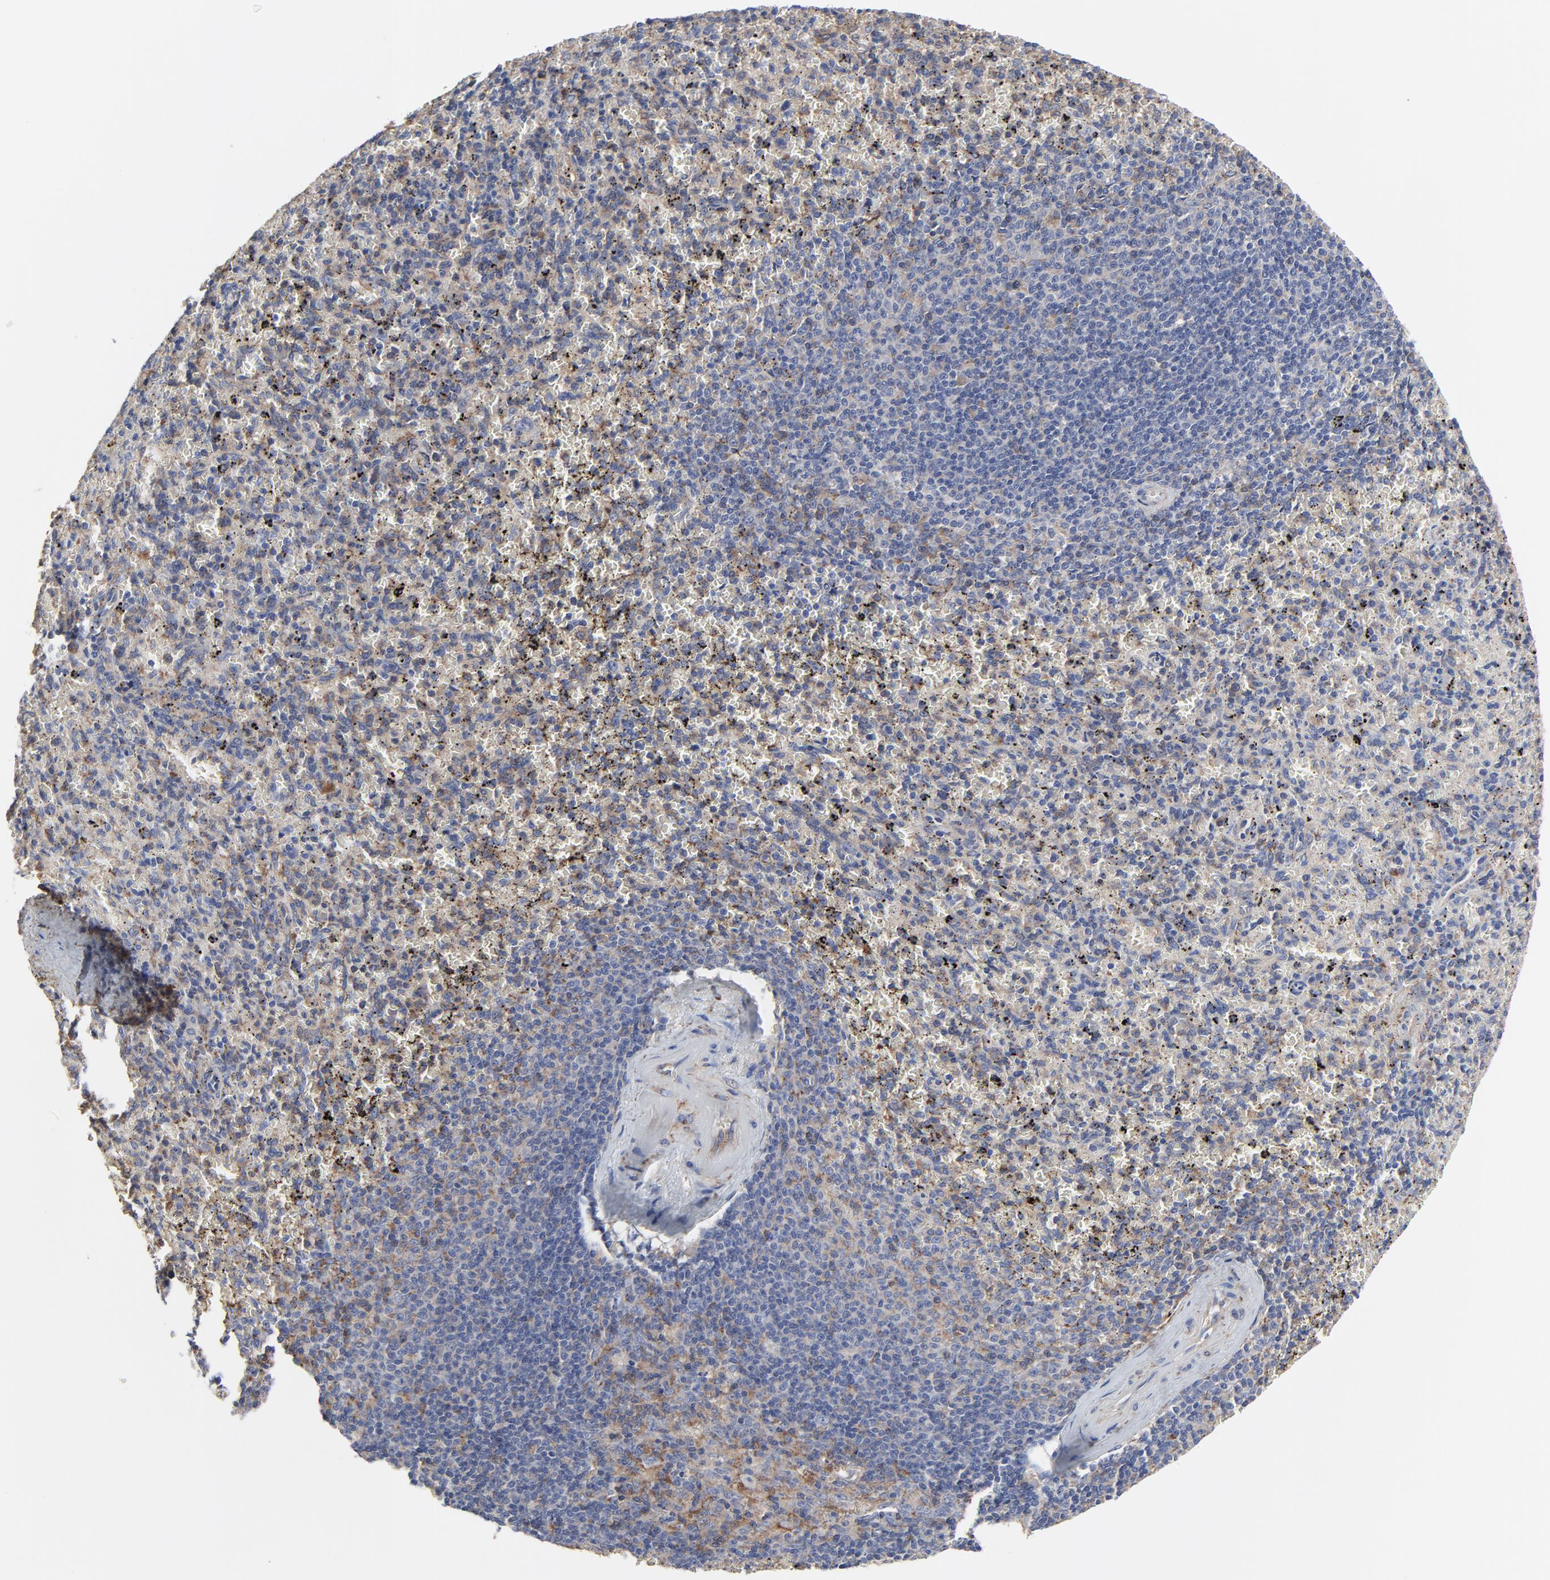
{"staining": {"intensity": "weak", "quantity": "25%-75%", "location": "cytoplasmic/membranous"}, "tissue": "spleen", "cell_type": "Cells in red pulp", "image_type": "normal", "snomed": [{"axis": "morphology", "description": "Normal tissue, NOS"}, {"axis": "topography", "description": "Spleen"}], "caption": "This is an image of IHC staining of benign spleen, which shows weak staining in the cytoplasmic/membranous of cells in red pulp.", "gene": "NXF3", "patient": {"sex": "female", "age": 43}}